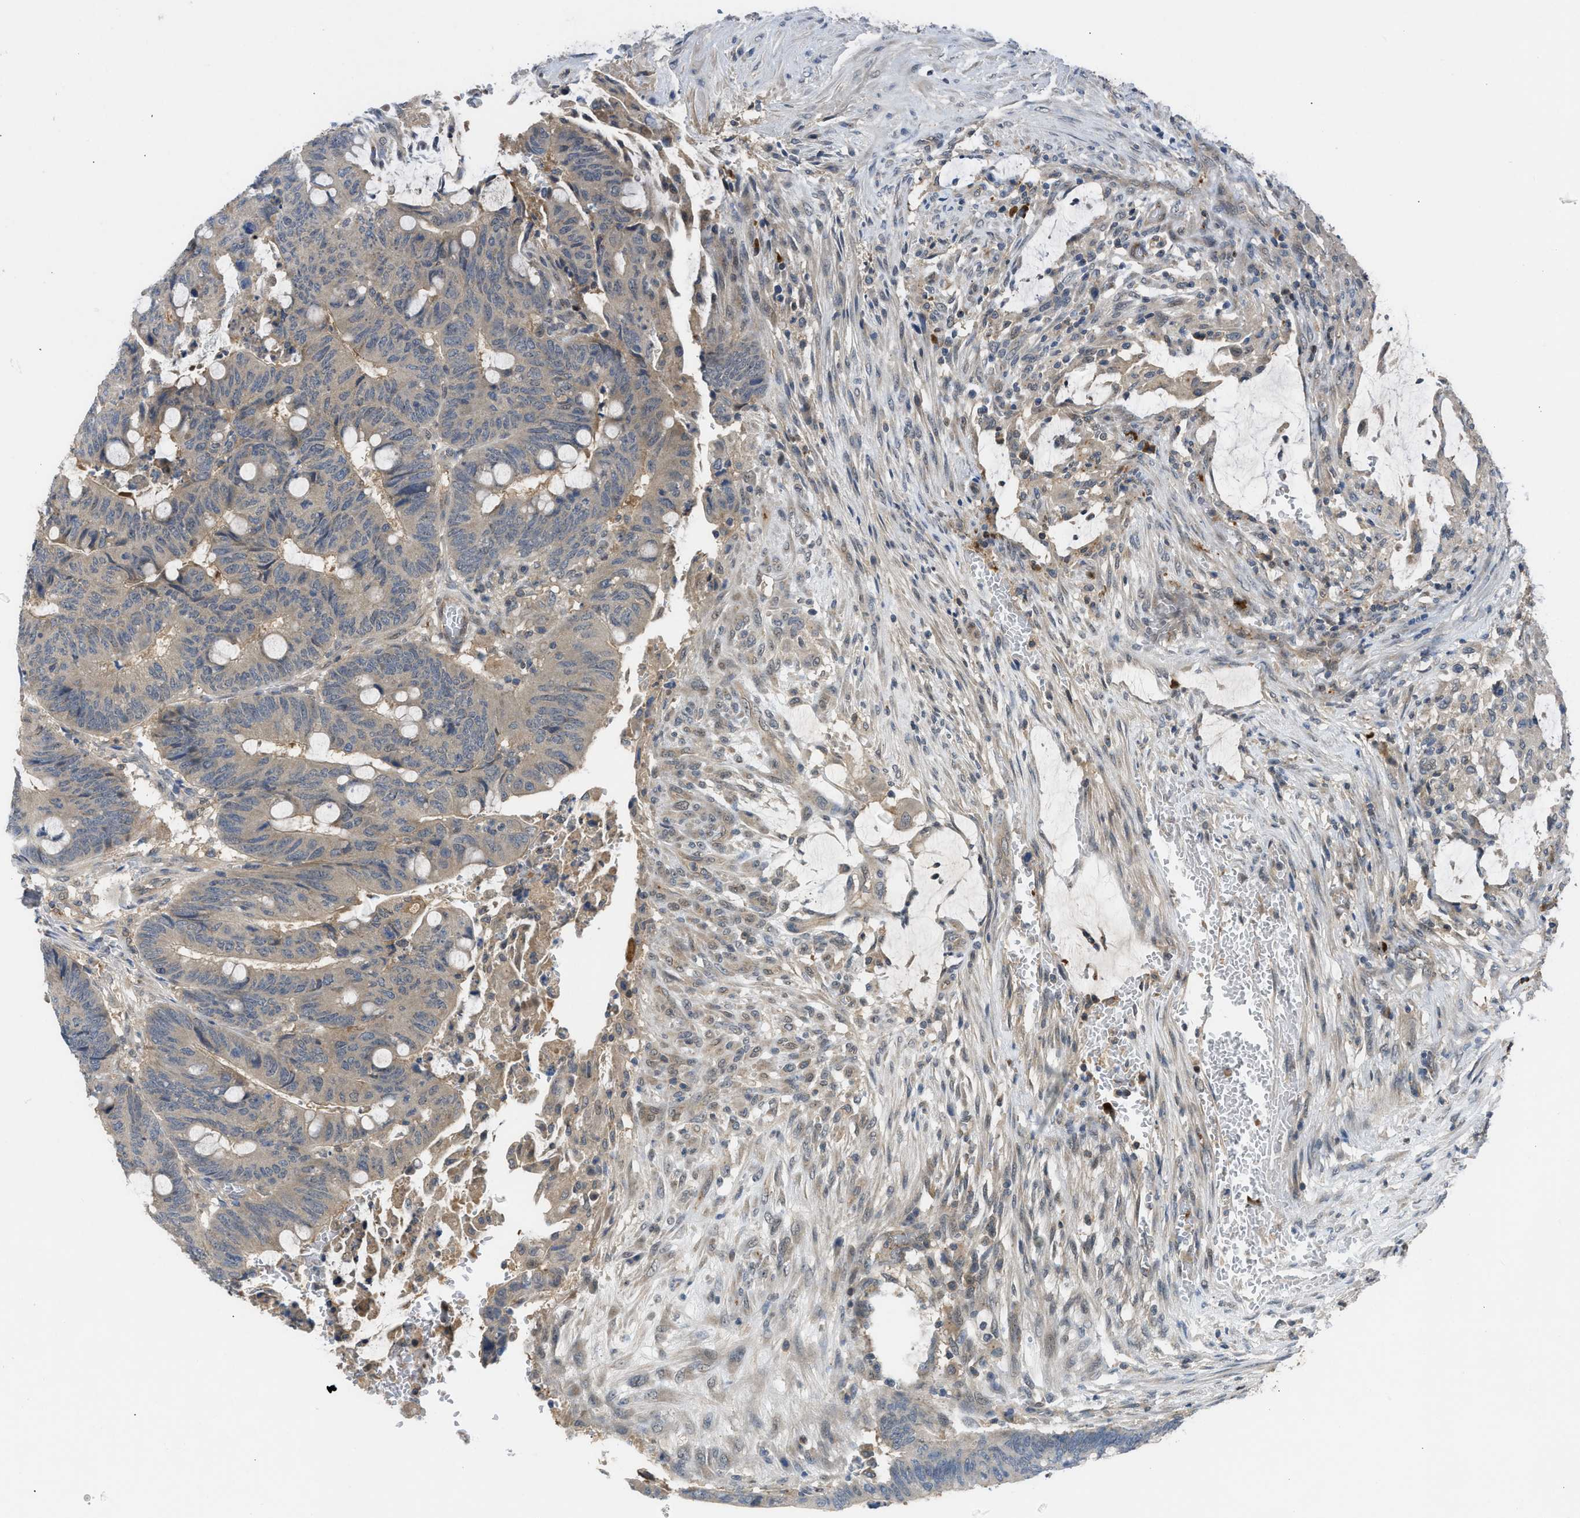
{"staining": {"intensity": "weak", "quantity": "<25%", "location": "cytoplasmic/membranous"}, "tissue": "colorectal cancer", "cell_type": "Tumor cells", "image_type": "cancer", "snomed": [{"axis": "morphology", "description": "Normal tissue, NOS"}, {"axis": "morphology", "description": "Adenocarcinoma, NOS"}, {"axis": "topography", "description": "Rectum"}, {"axis": "topography", "description": "Peripheral nerve tissue"}], "caption": "This is an IHC histopathology image of human colorectal cancer. There is no expression in tumor cells.", "gene": "ZNF251", "patient": {"sex": "male", "age": 92}}